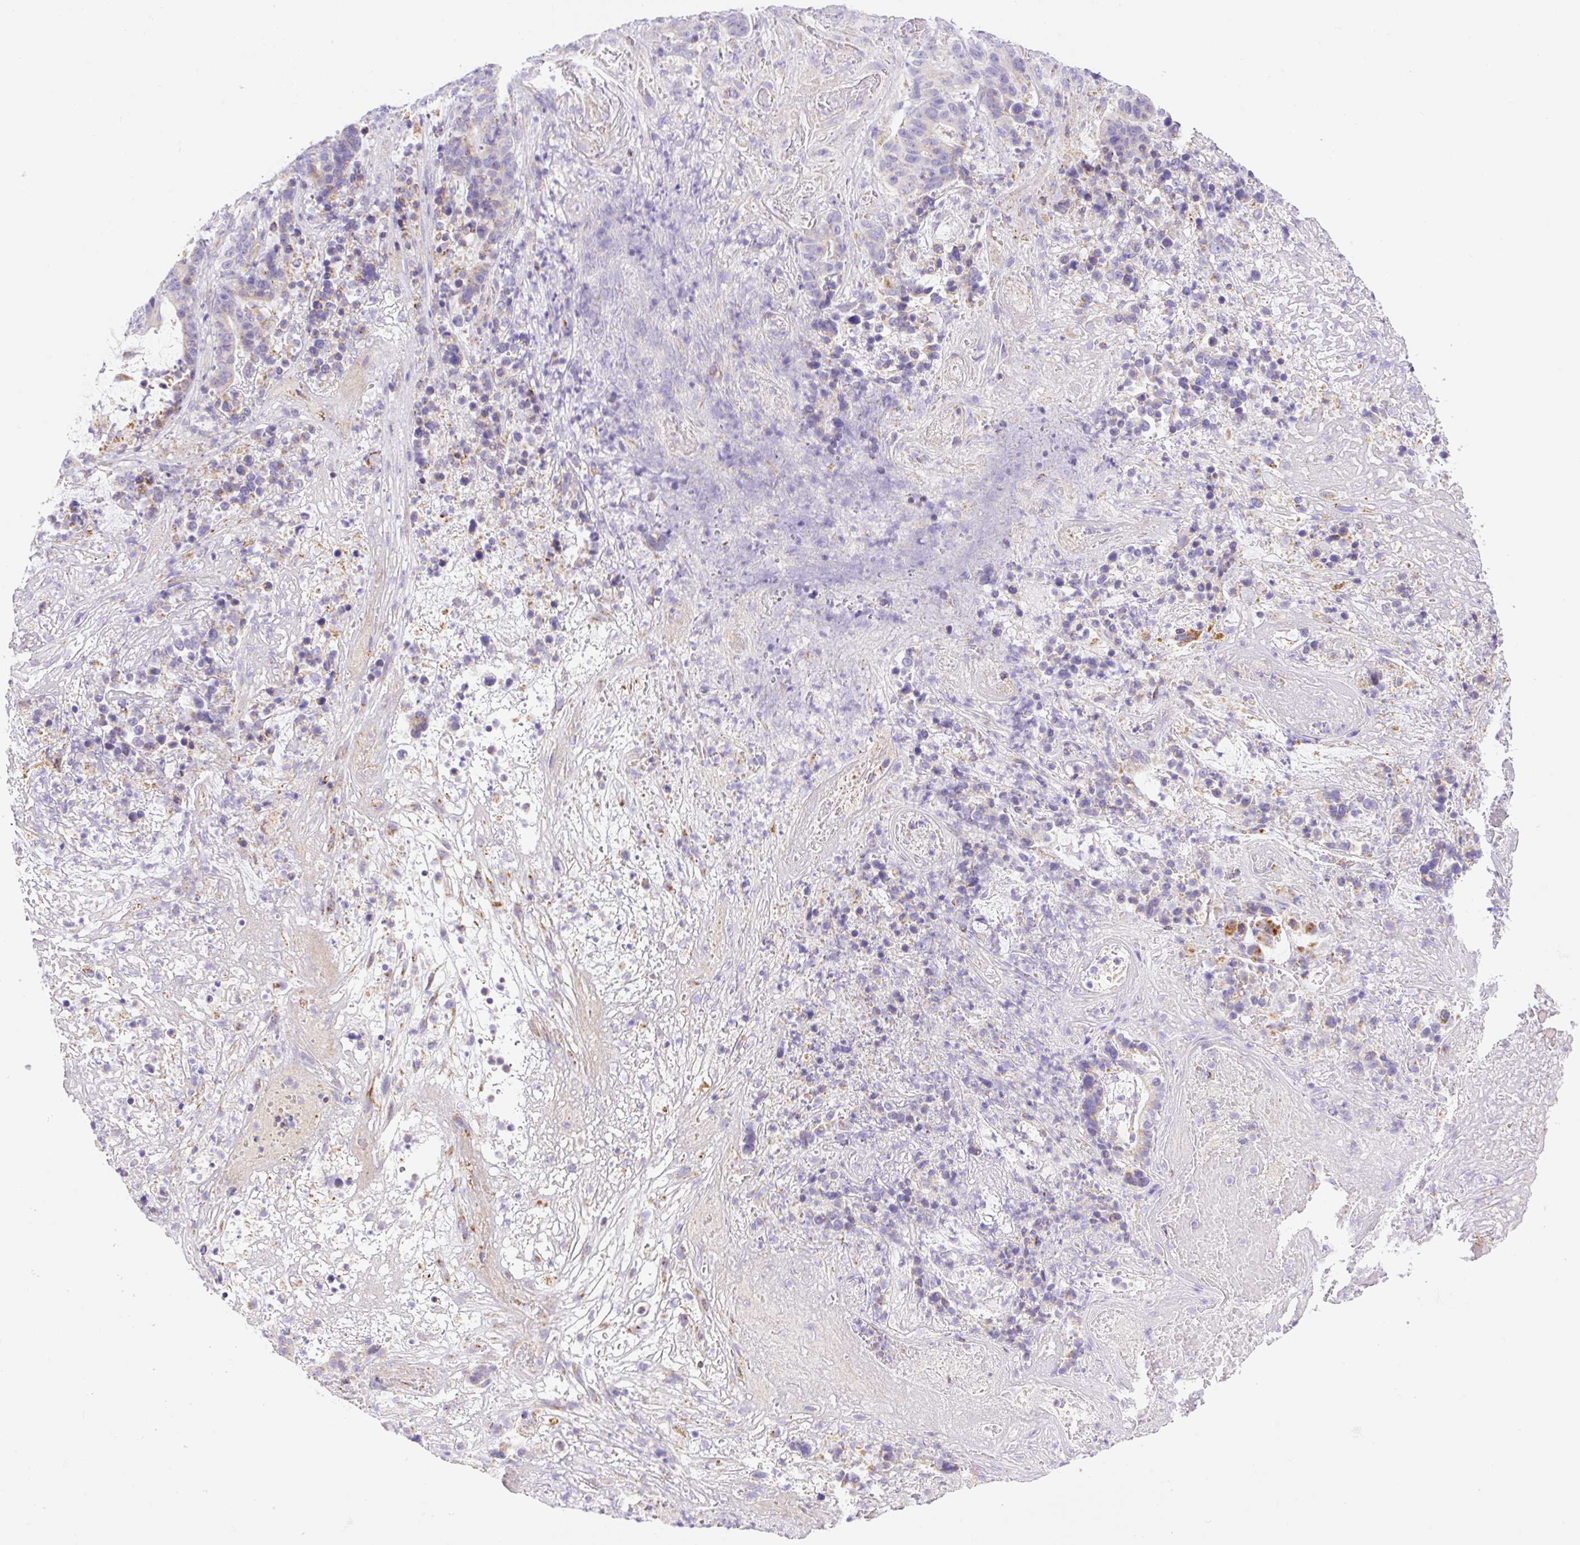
{"staining": {"intensity": "weak", "quantity": "<25%", "location": "cytoplasmic/membranous"}, "tissue": "stomach cancer", "cell_type": "Tumor cells", "image_type": "cancer", "snomed": [{"axis": "morphology", "description": "Normal tissue, NOS"}, {"axis": "morphology", "description": "Adenocarcinoma, NOS"}, {"axis": "topography", "description": "Stomach"}], "caption": "DAB (3,3'-diaminobenzidine) immunohistochemical staining of stomach cancer displays no significant expression in tumor cells. (Brightfield microscopy of DAB immunohistochemistry at high magnification).", "gene": "ETNK2", "patient": {"sex": "female", "age": 64}}